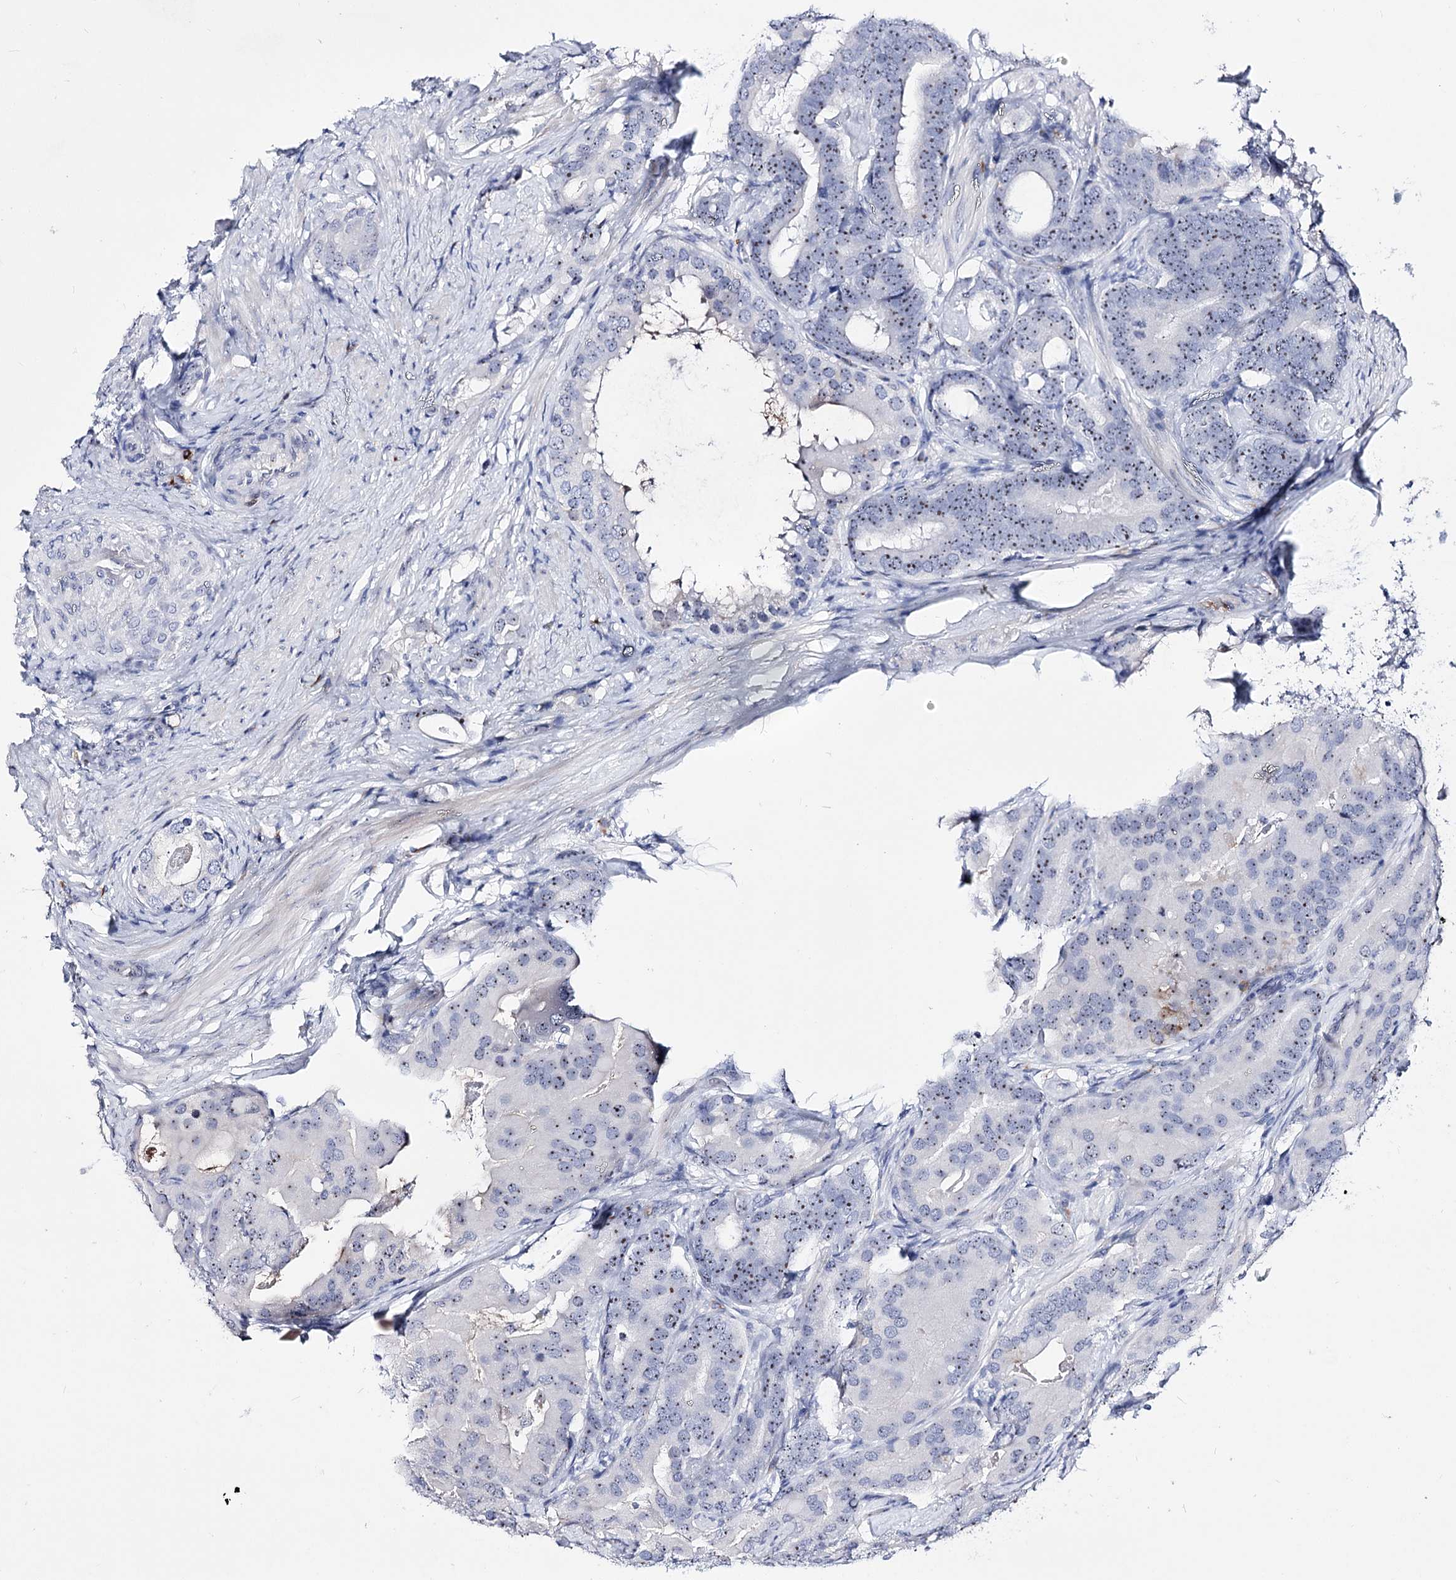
{"staining": {"intensity": "moderate", "quantity": ">75%", "location": "nuclear"}, "tissue": "prostate cancer", "cell_type": "Tumor cells", "image_type": "cancer", "snomed": [{"axis": "morphology", "description": "Adenocarcinoma, Low grade"}, {"axis": "topography", "description": "Prostate"}], "caption": "Approximately >75% of tumor cells in prostate cancer (adenocarcinoma (low-grade)) exhibit moderate nuclear protein expression as visualized by brown immunohistochemical staining.", "gene": "PCGF5", "patient": {"sex": "male", "age": 71}}